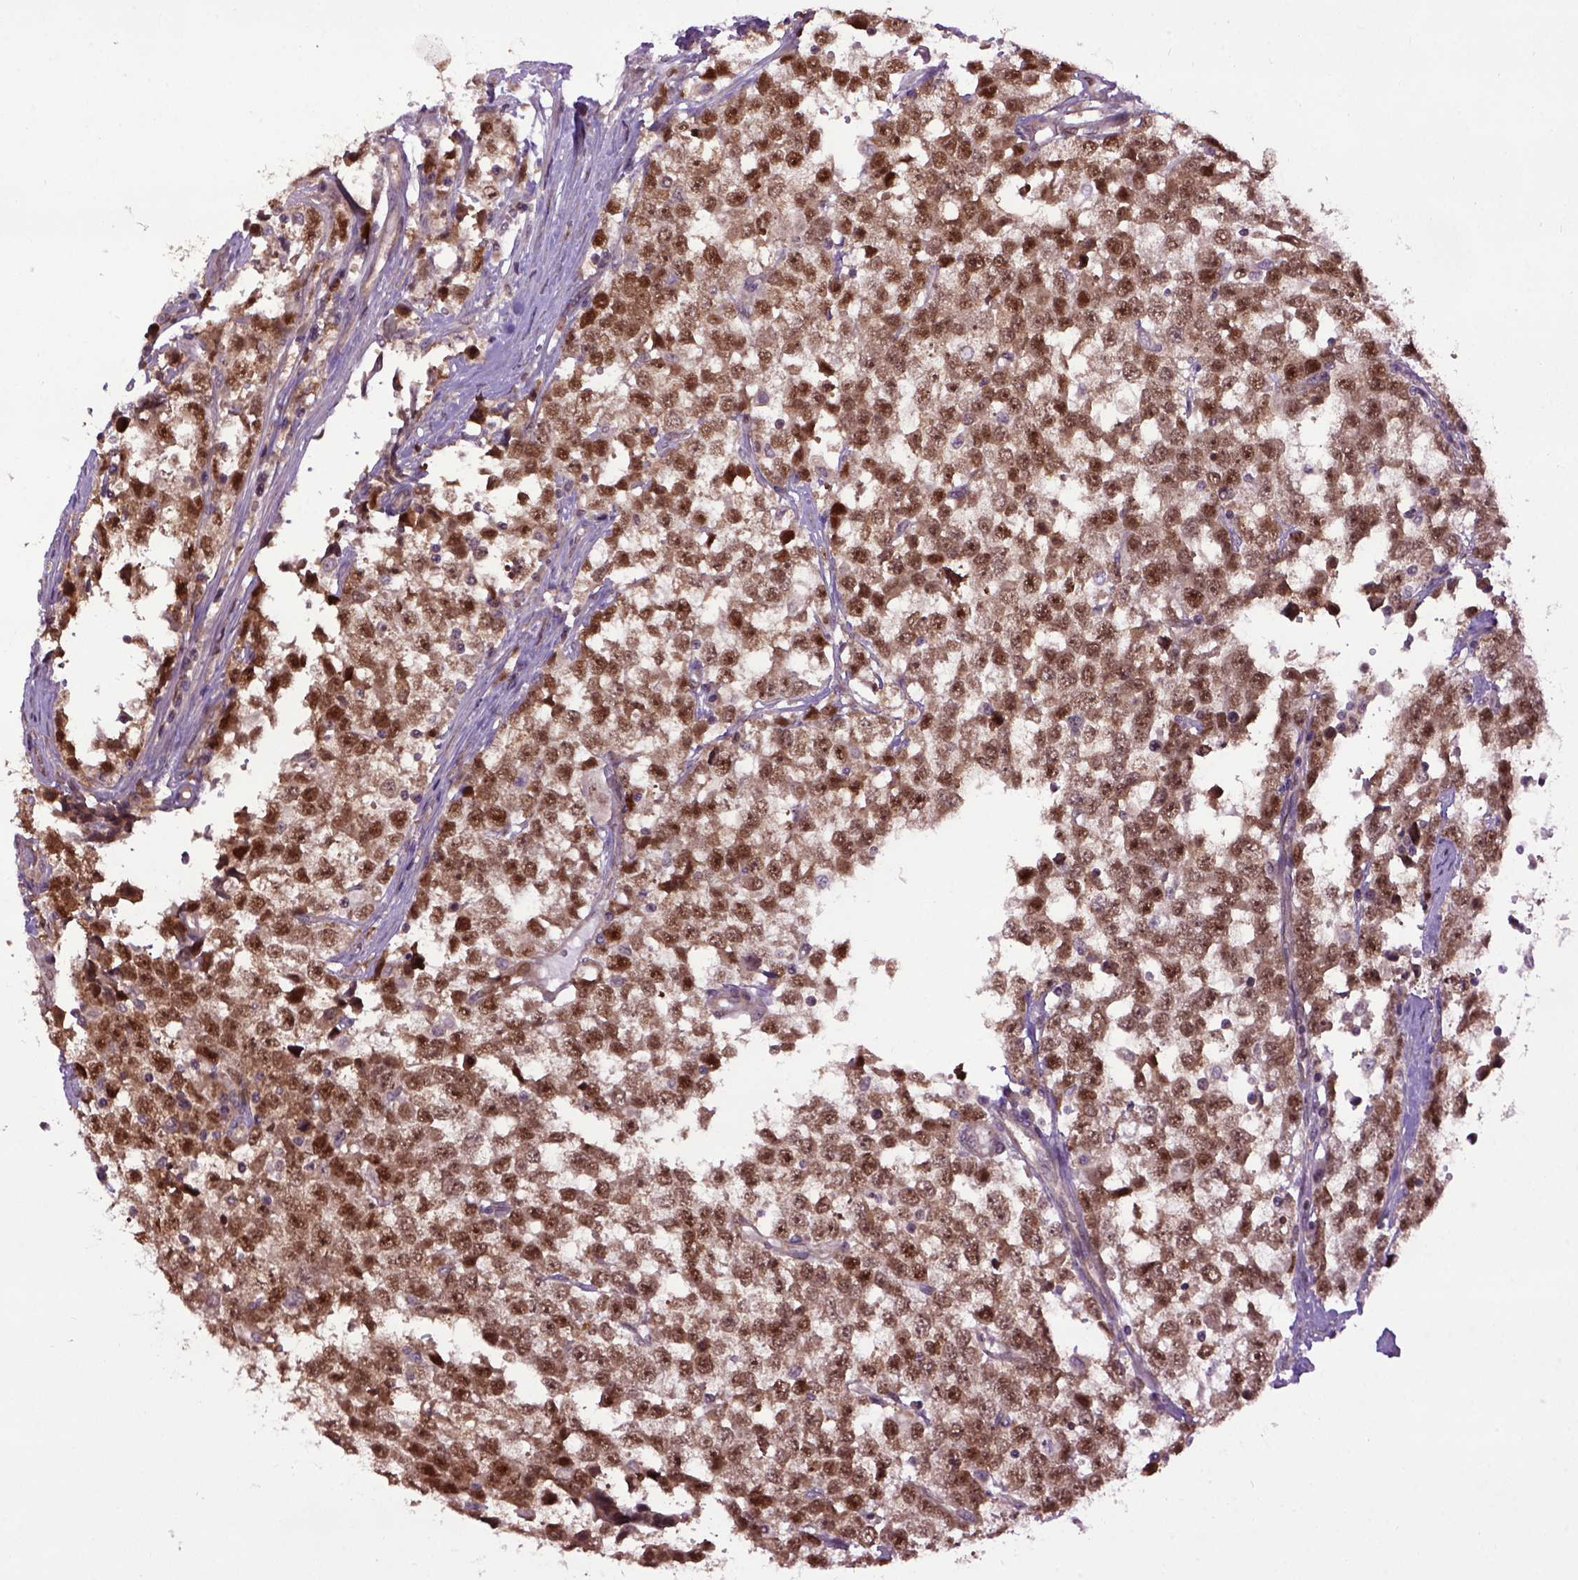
{"staining": {"intensity": "strong", "quantity": ">75%", "location": "cytoplasmic/membranous,nuclear"}, "tissue": "testis cancer", "cell_type": "Tumor cells", "image_type": "cancer", "snomed": [{"axis": "morphology", "description": "Seminoma, NOS"}, {"axis": "topography", "description": "Testis"}], "caption": "Immunohistochemical staining of testis cancer (seminoma) exhibits strong cytoplasmic/membranous and nuclear protein staining in approximately >75% of tumor cells. (brown staining indicates protein expression, while blue staining denotes nuclei).", "gene": "WDR48", "patient": {"sex": "male", "age": 34}}